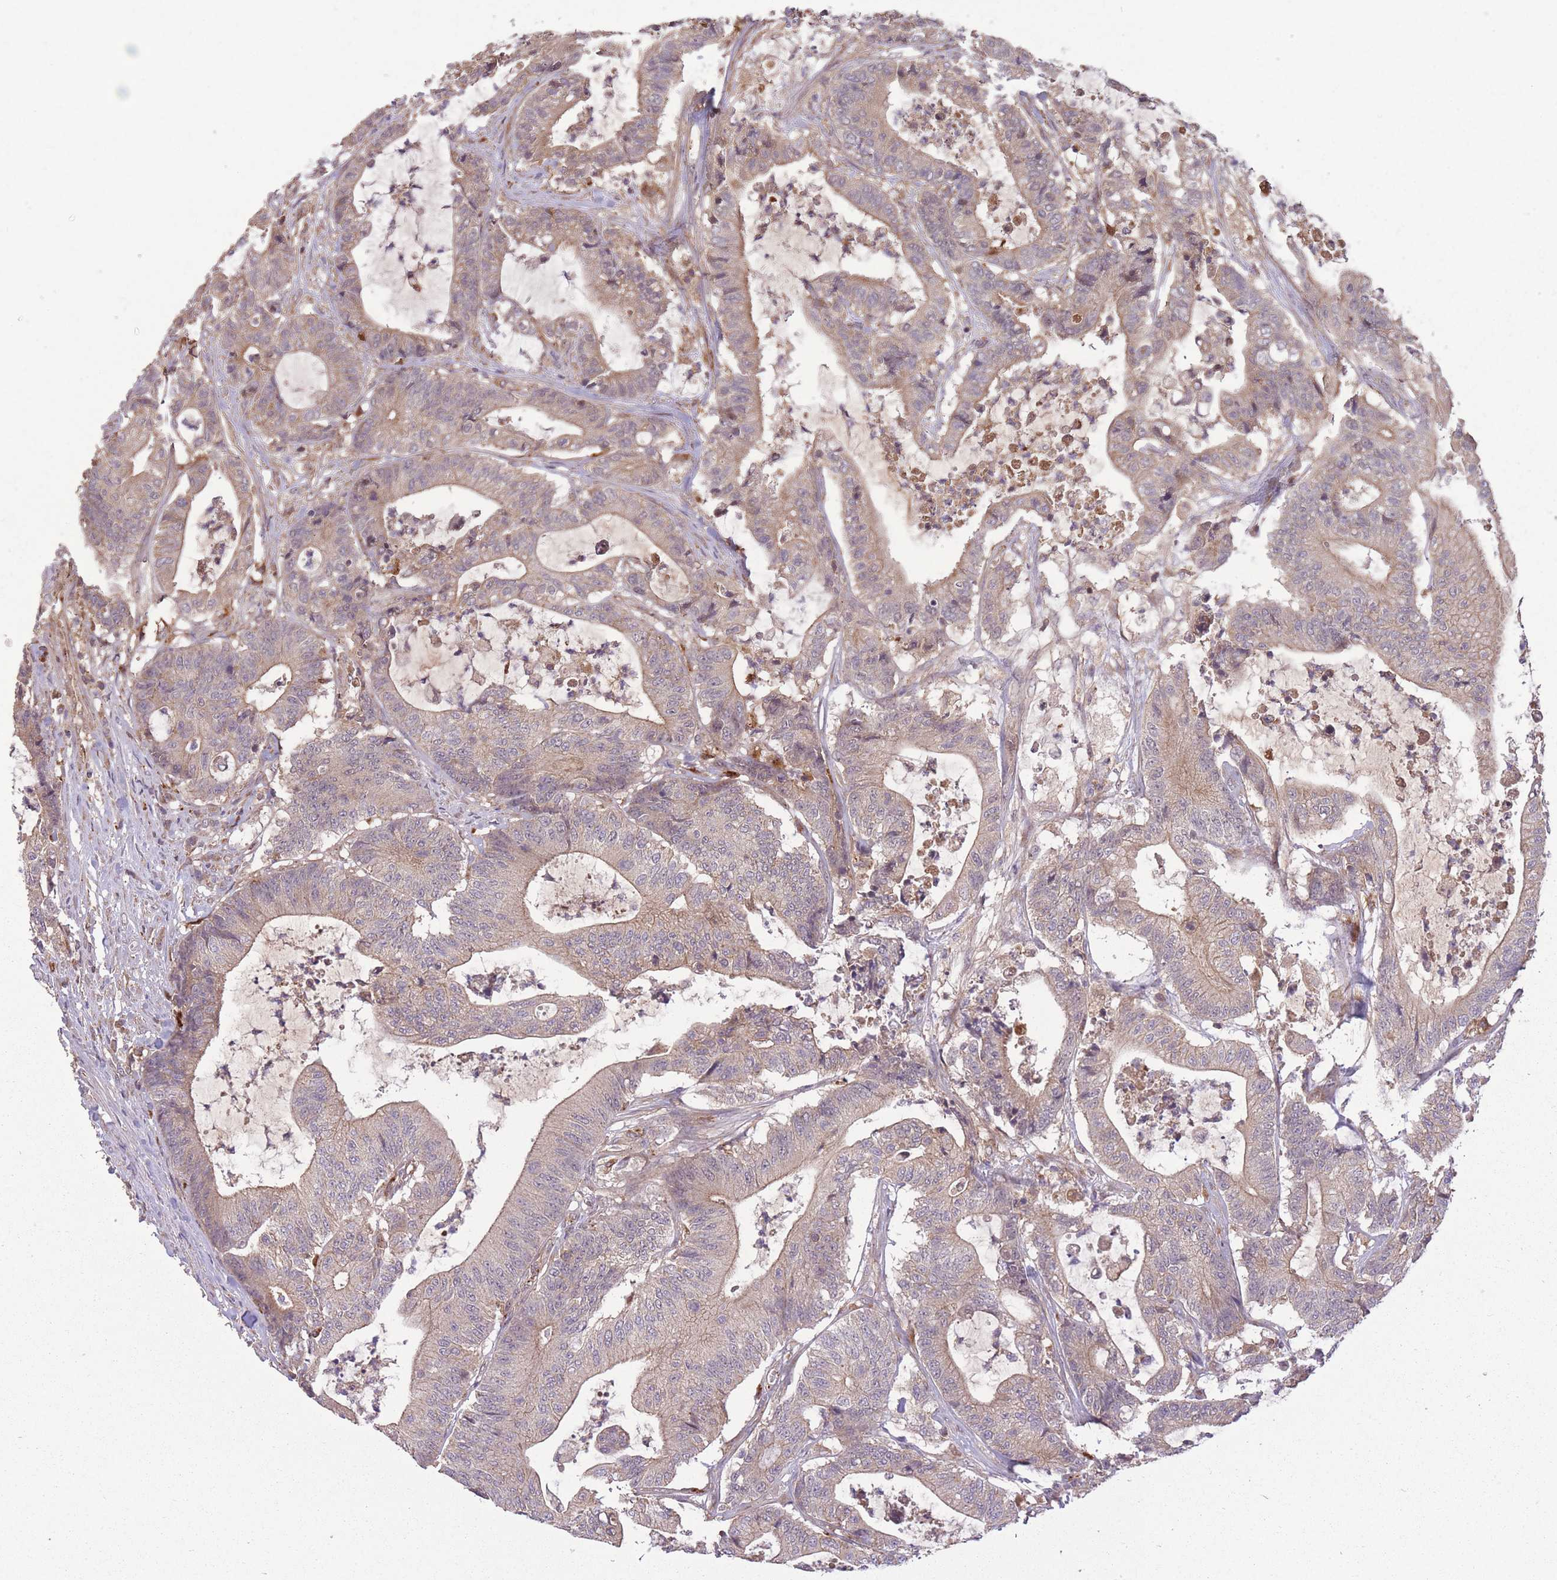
{"staining": {"intensity": "weak", "quantity": "25%-75%", "location": "cytoplasmic/membranous"}, "tissue": "colorectal cancer", "cell_type": "Tumor cells", "image_type": "cancer", "snomed": [{"axis": "morphology", "description": "Adenocarcinoma, NOS"}, {"axis": "topography", "description": "Colon"}], "caption": "This is a micrograph of immunohistochemistry (IHC) staining of colorectal cancer (adenocarcinoma), which shows weak staining in the cytoplasmic/membranous of tumor cells.", "gene": "POLR3F", "patient": {"sex": "female", "age": 84}}